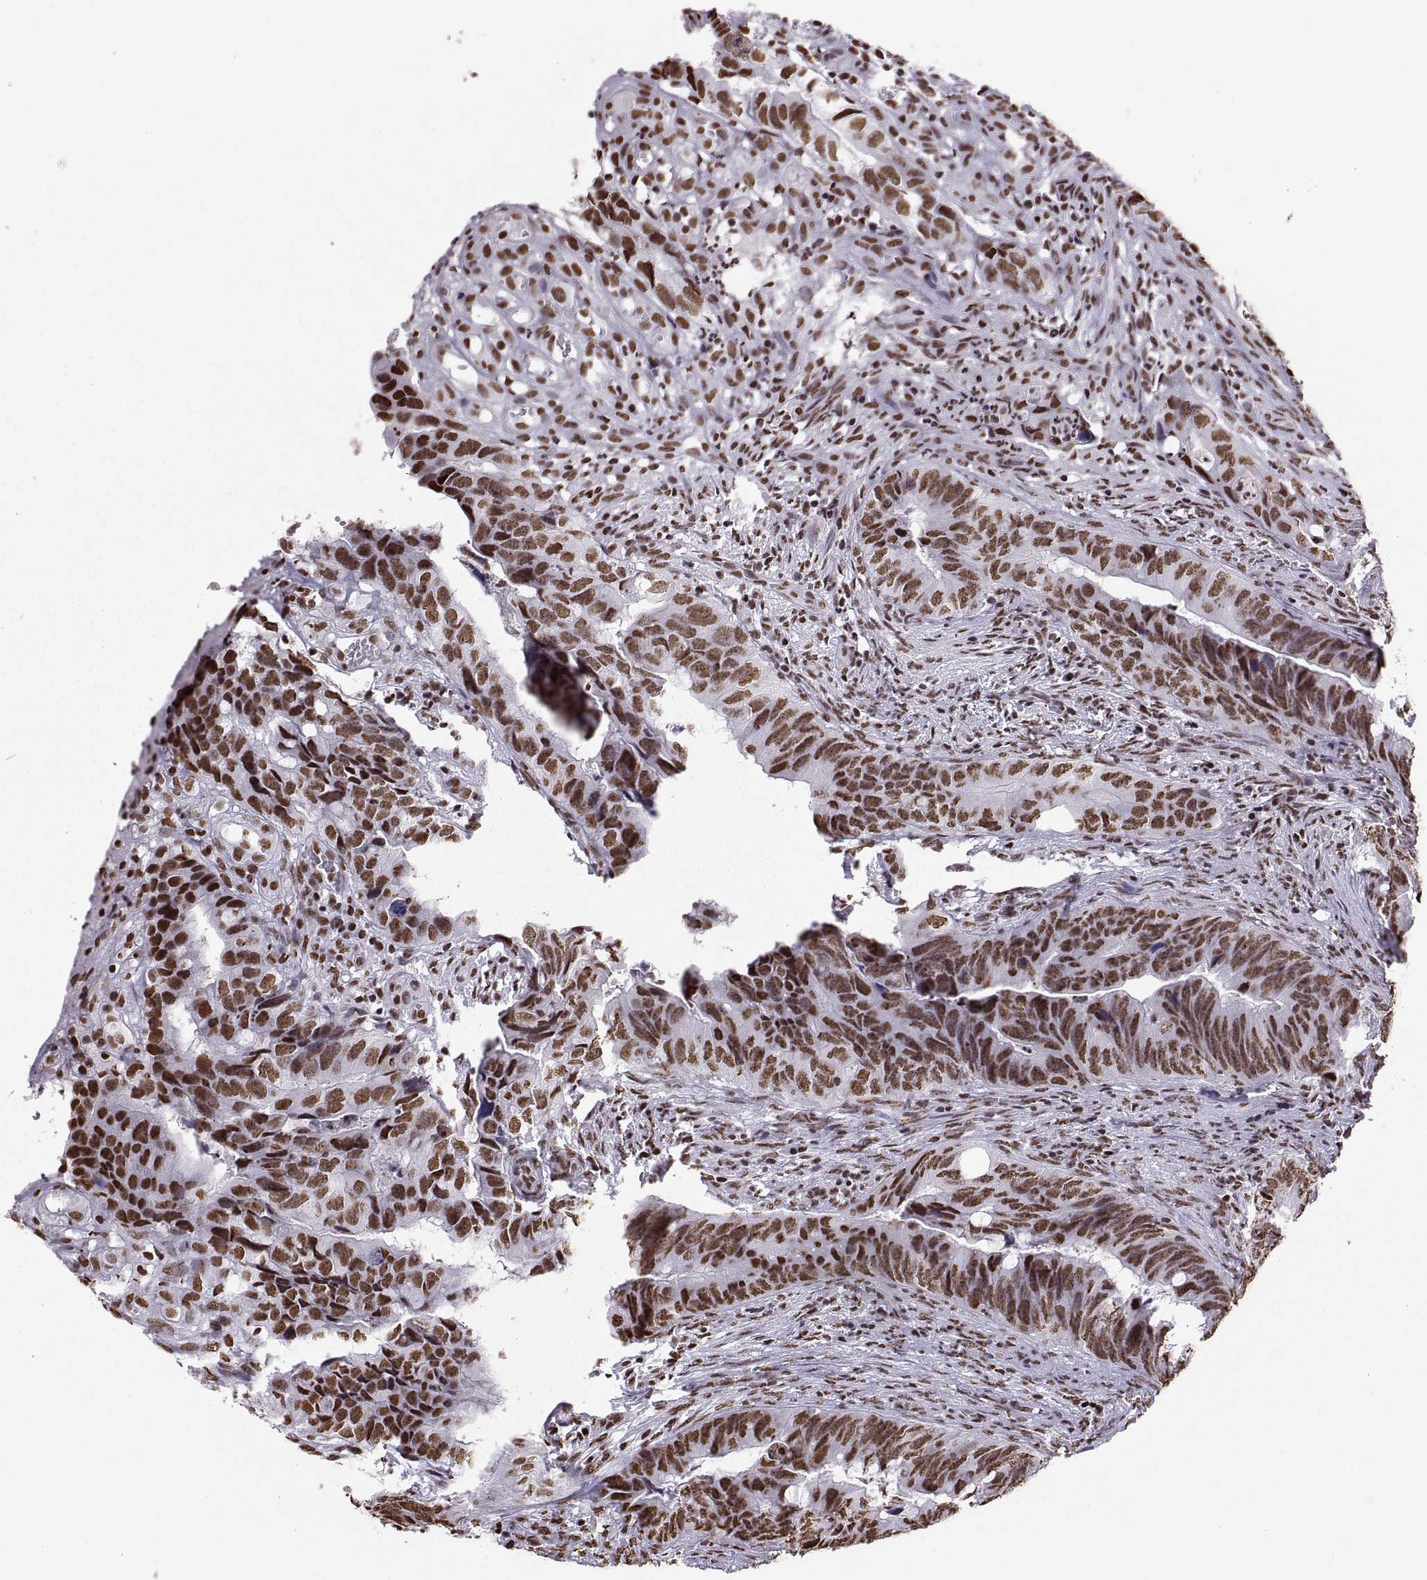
{"staining": {"intensity": "strong", "quantity": "25%-75%", "location": "nuclear"}, "tissue": "colorectal cancer", "cell_type": "Tumor cells", "image_type": "cancer", "snomed": [{"axis": "morphology", "description": "Adenocarcinoma, NOS"}, {"axis": "topography", "description": "Colon"}], "caption": "Brown immunohistochemical staining in human colorectal cancer (adenocarcinoma) shows strong nuclear positivity in about 25%-75% of tumor cells. Nuclei are stained in blue.", "gene": "SNAI1", "patient": {"sex": "female", "age": 82}}